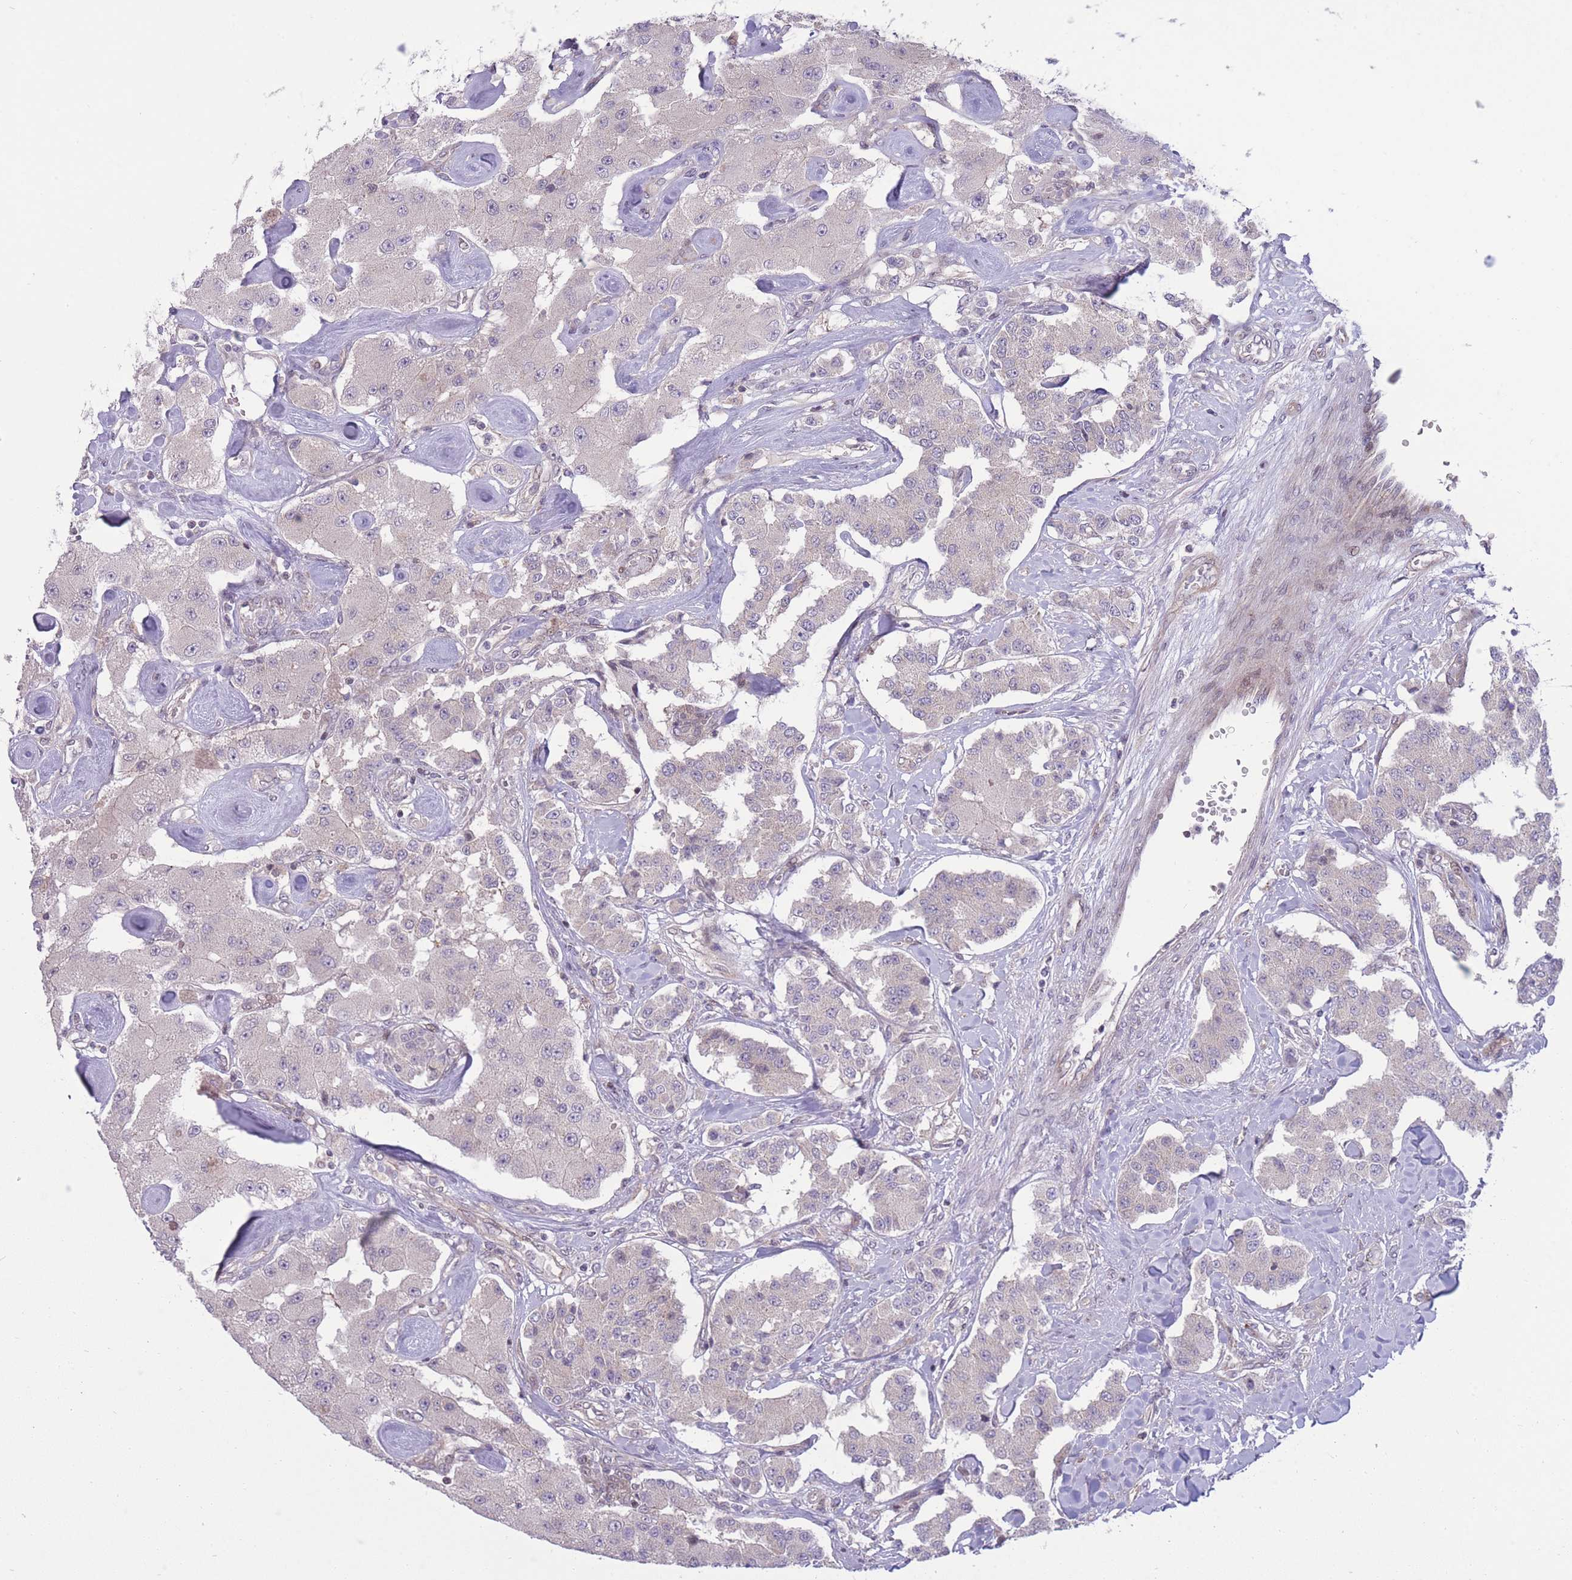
{"staining": {"intensity": "negative", "quantity": "none", "location": "none"}, "tissue": "carcinoid", "cell_type": "Tumor cells", "image_type": "cancer", "snomed": [{"axis": "morphology", "description": "Carcinoid, malignant, NOS"}, {"axis": "topography", "description": "Pancreas"}], "caption": "Immunohistochemistry histopathology image of neoplastic tissue: carcinoid stained with DAB reveals no significant protein positivity in tumor cells.", "gene": "RIC8A", "patient": {"sex": "male", "age": 41}}